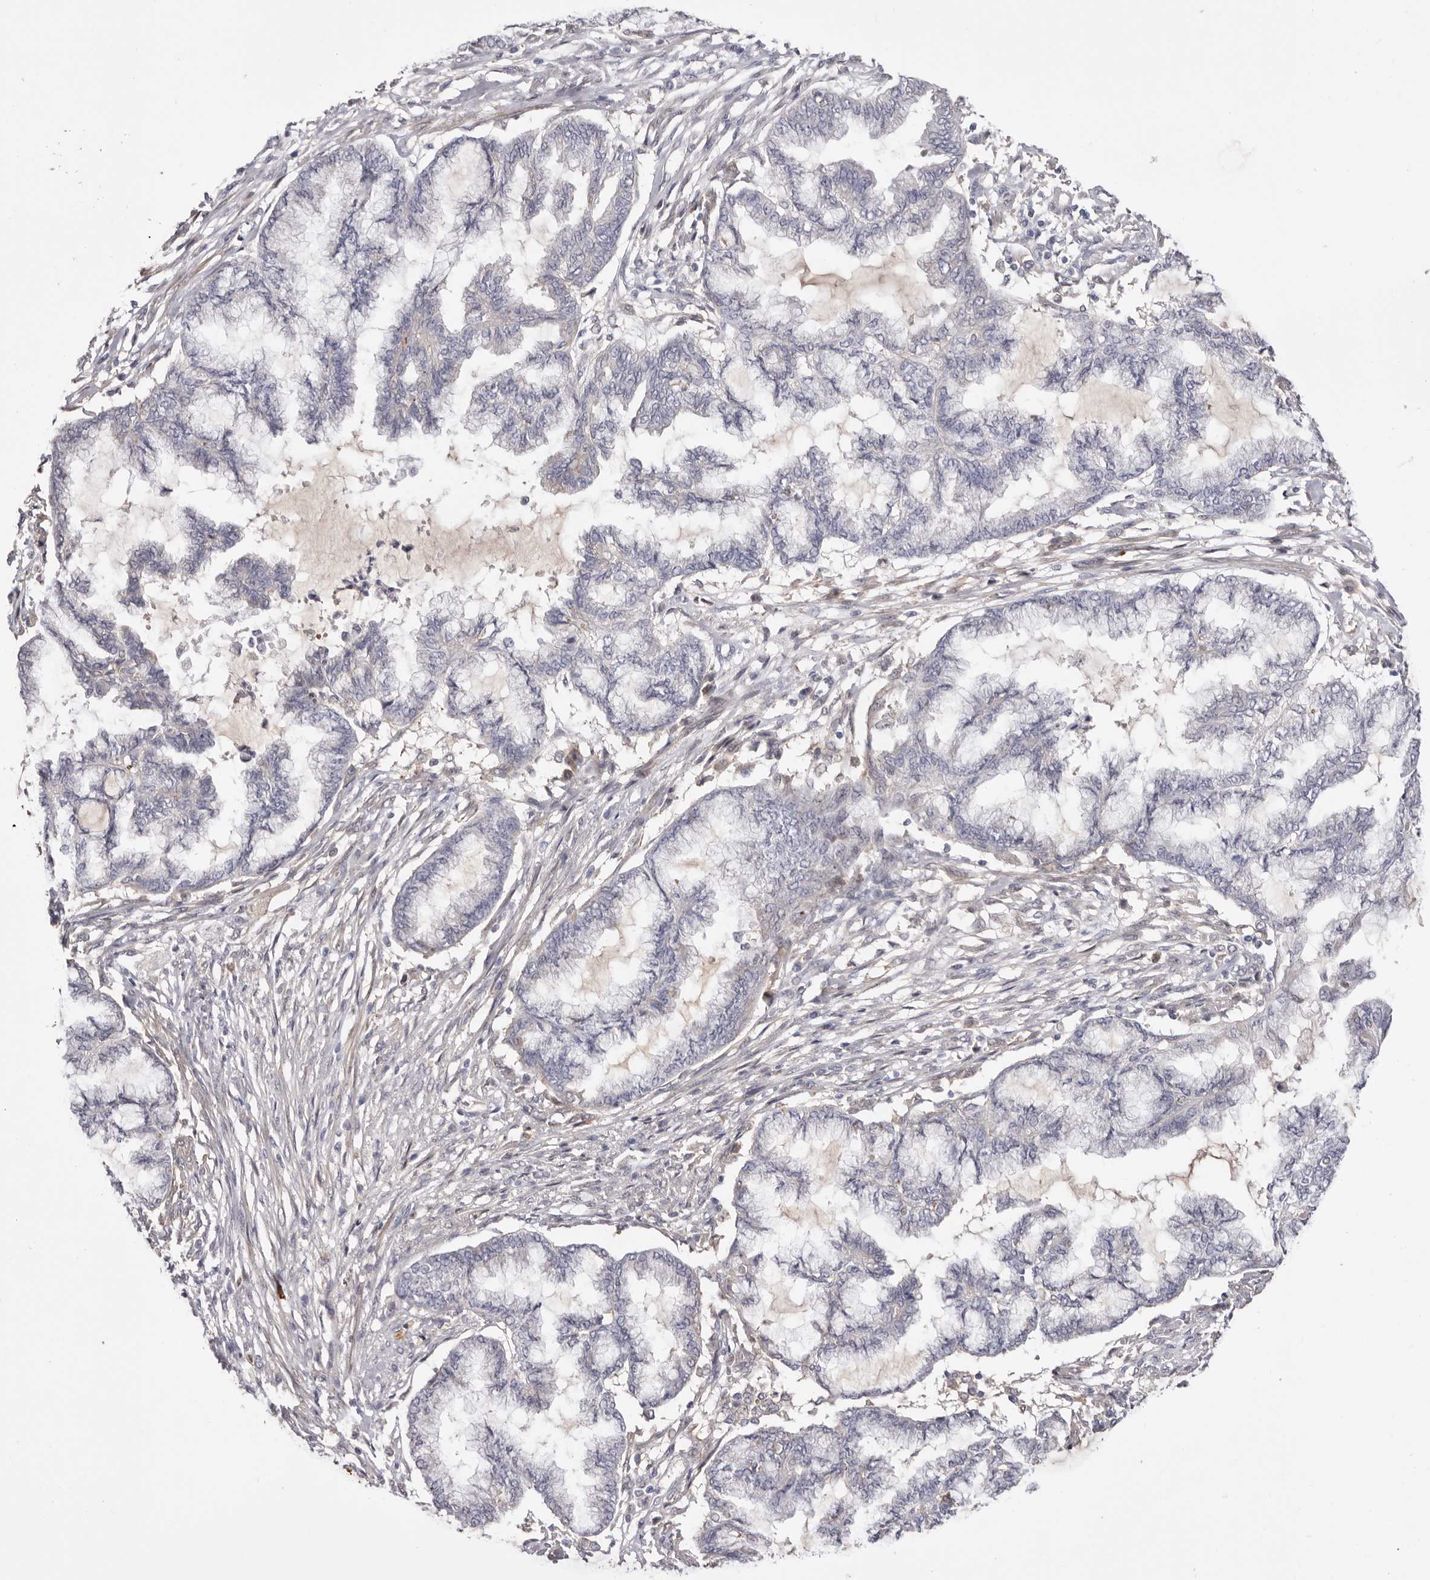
{"staining": {"intensity": "negative", "quantity": "none", "location": "none"}, "tissue": "endometrial cancer", "cell_type": "Tumor cells", "image_type": "cancer", "snomed": [{"axis": "morphology", "description": "Adenocarcinoma, NOS"}, {"axis": "topography", "description": "Endometrium"}], "caption": "Immunohistochemical staining of adenocarcinoma (endometrial) exhibits no significant staining in tumor cells.", "gene": "LMLN", "patient": {"sex": "female", "age": 86}}